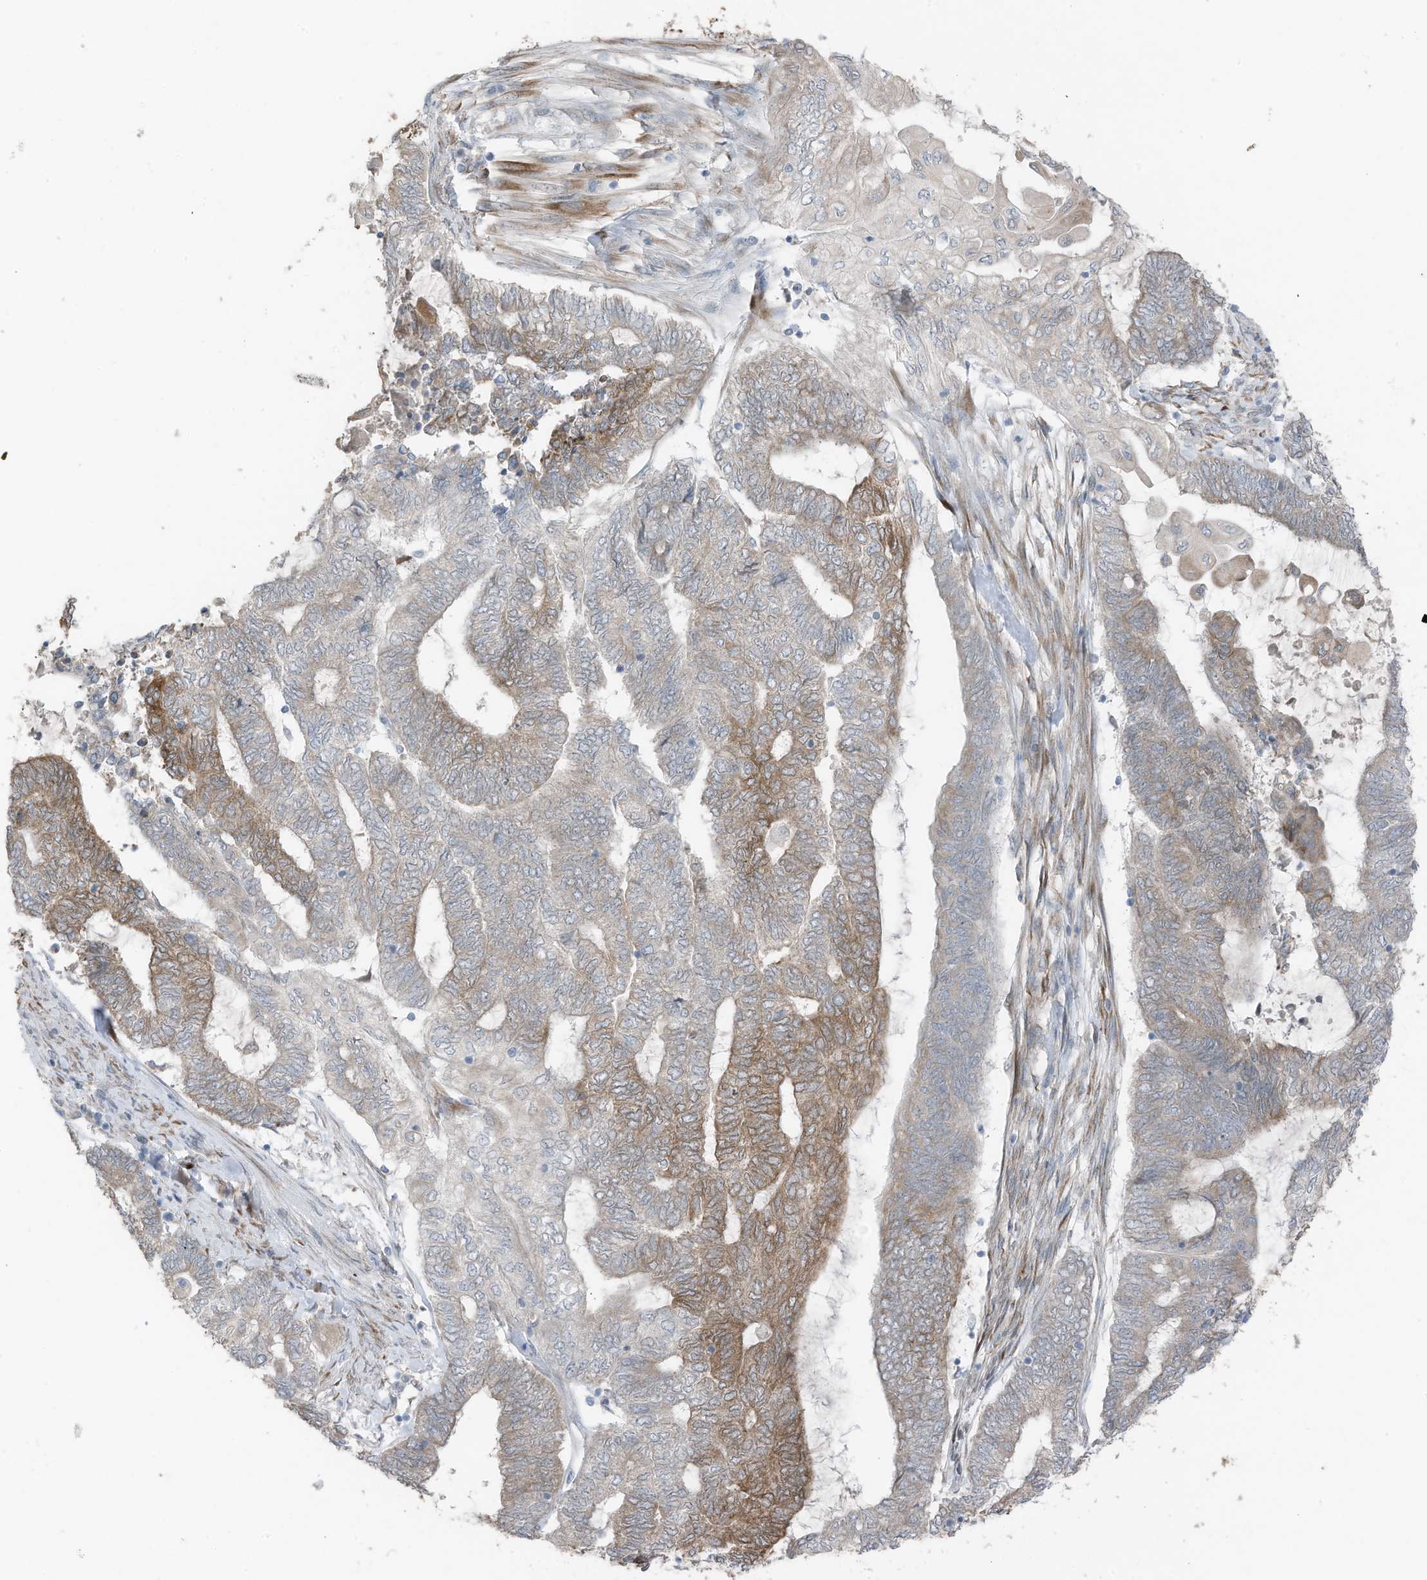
{"staining": {"intensity": "moderate", "quantity": "25%-75%", "location": "cytoplasmic/membranous"}, "tissue": "endometrial cancer", "cell_type": "Tumor cells", "image_type": "cancer", "snomed": [{"axis": "morphology", "description": "Adenocarcinoma, NOS"}, {"axis": "topography", "description": "Uterus"}, {"axis": "topography", "description": "Endometrium"}], "caption": "Human endometrial cancer stained for a protein (brown) shows moderate cytoplasmic/membranous positive expression in approximately 25%-75% of tumor cells.", "gene": "ARHGEF33", "patient": {"sex": "female", "age": 70}}